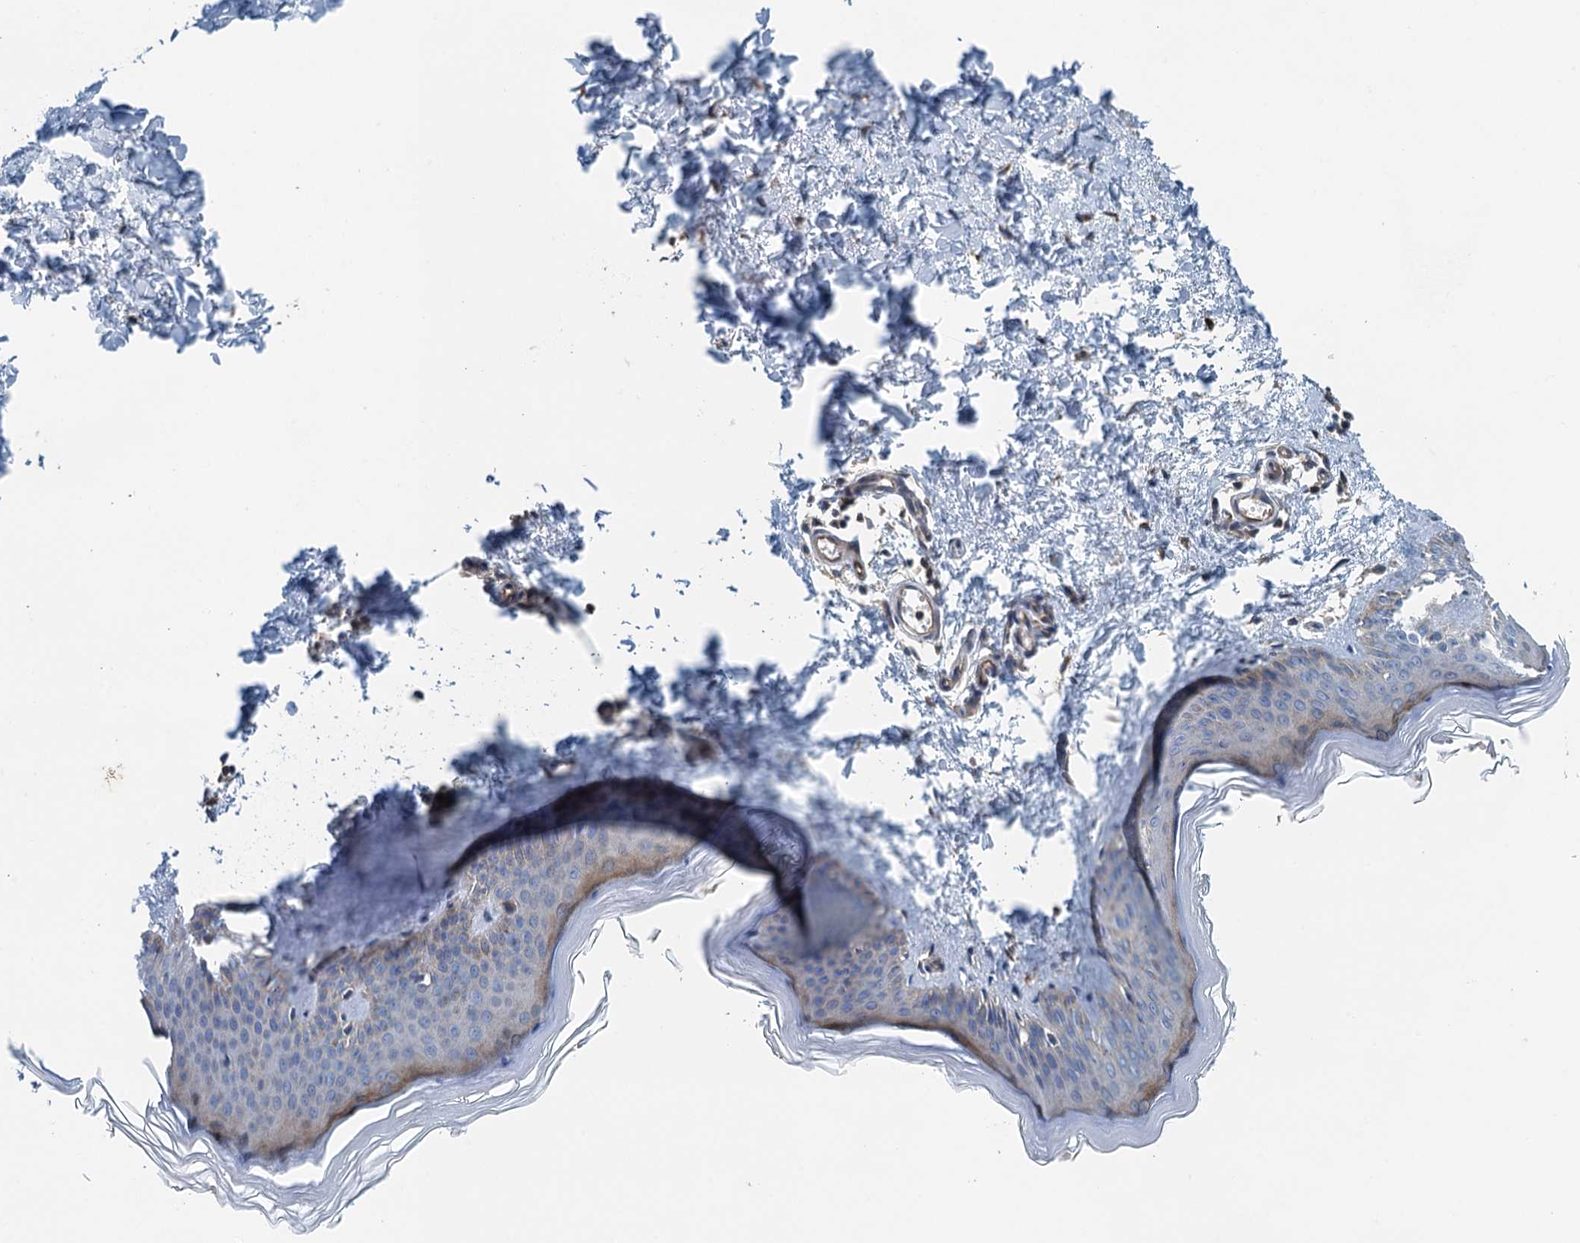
{"staining": {"intensity": "weak", "quantity": ">75%", "location": "cytoplasmic/membranous"}, "tissue": "skin", "cell_type": "Fibroblasts", "image_type": "normal", "snomed": [{"axis": "morphology", "description": "Normal tissue, NOS"}, {"axis": "topography", "description": "Skin"}], "caption": "Weak cytoplasmic/membranous protein positivity is seen in about >75% of fibroblasts in skin.", "gene": "PPP1R14D", "patient": {"sex": "female", "age": 27}}